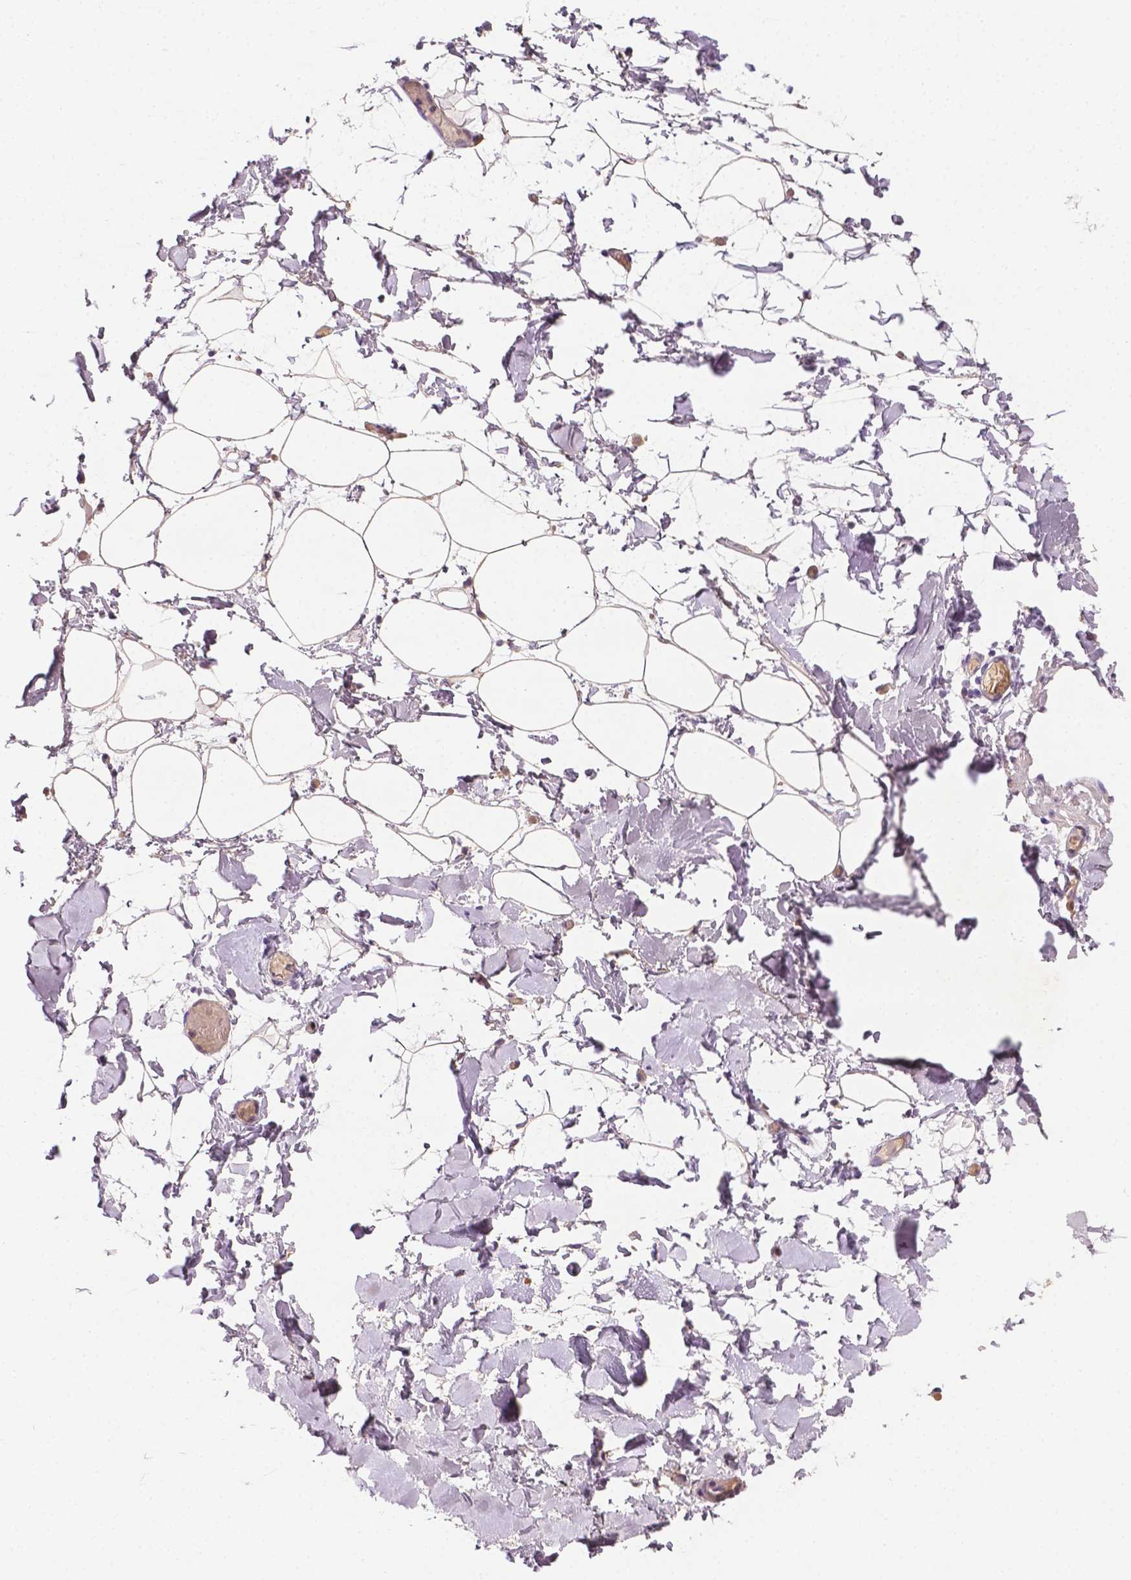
{"staining": {"intensity": "weak", "quantity": ">75%", "location": "nuclear"}, "tissue": "adipose tissue", "cell_type": "Adipocytes", "image_type": "normal", "snomed": [{"axis": "morphology", "description": "Normal tissue, NOS"}, {"axis": "topography", "description": "Gallbladder"}, {"axis": "topography", "description": "Peripheral nerve tissue"}], "caption": "An immunohistochemistry image of unremarkable tissue is shown. Protein staining in brown labels weak nuclear positivity in adipose tissue within adipocytes.", "gene": "MROH6", "patient": {"sex": "female", "age": 45}}